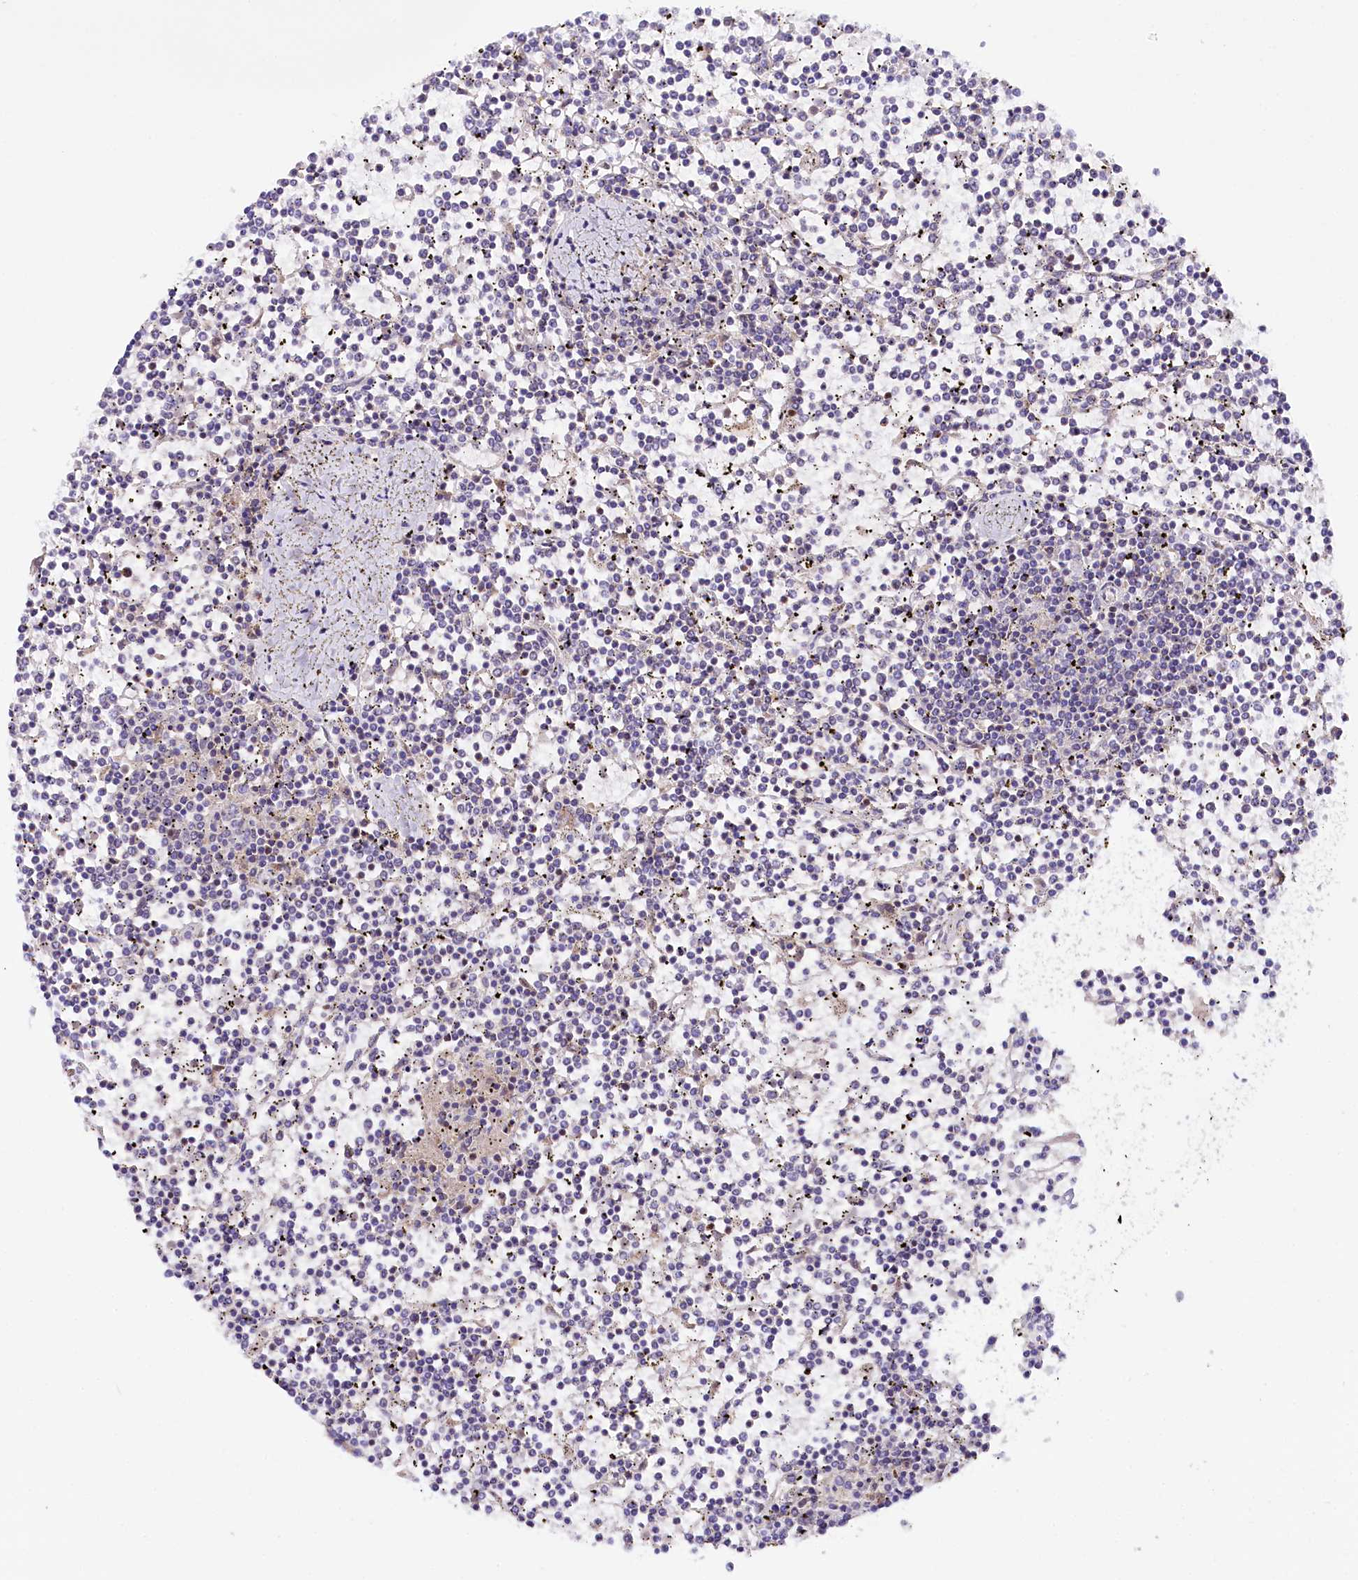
{"staining": {"intensity": "negative", "quantity": "none", "location": "none"}, "tissue": "lymphoma", "cell_type": "Tumor cells", "image_type": "cancer", "snomed": [{"axis": "morphology", "description": "Malignant lymphoma, non-Hodgkin's type, Low grade"}, {"axis": "topography", "description": "Spleen"}], "caption": "Tumor cells show no significant protein staining in low-grade malignant lymphoma, non-Hodgkin's type.", "gene": "ZNF45", "patient": {"sex": "female", "age": 19}}